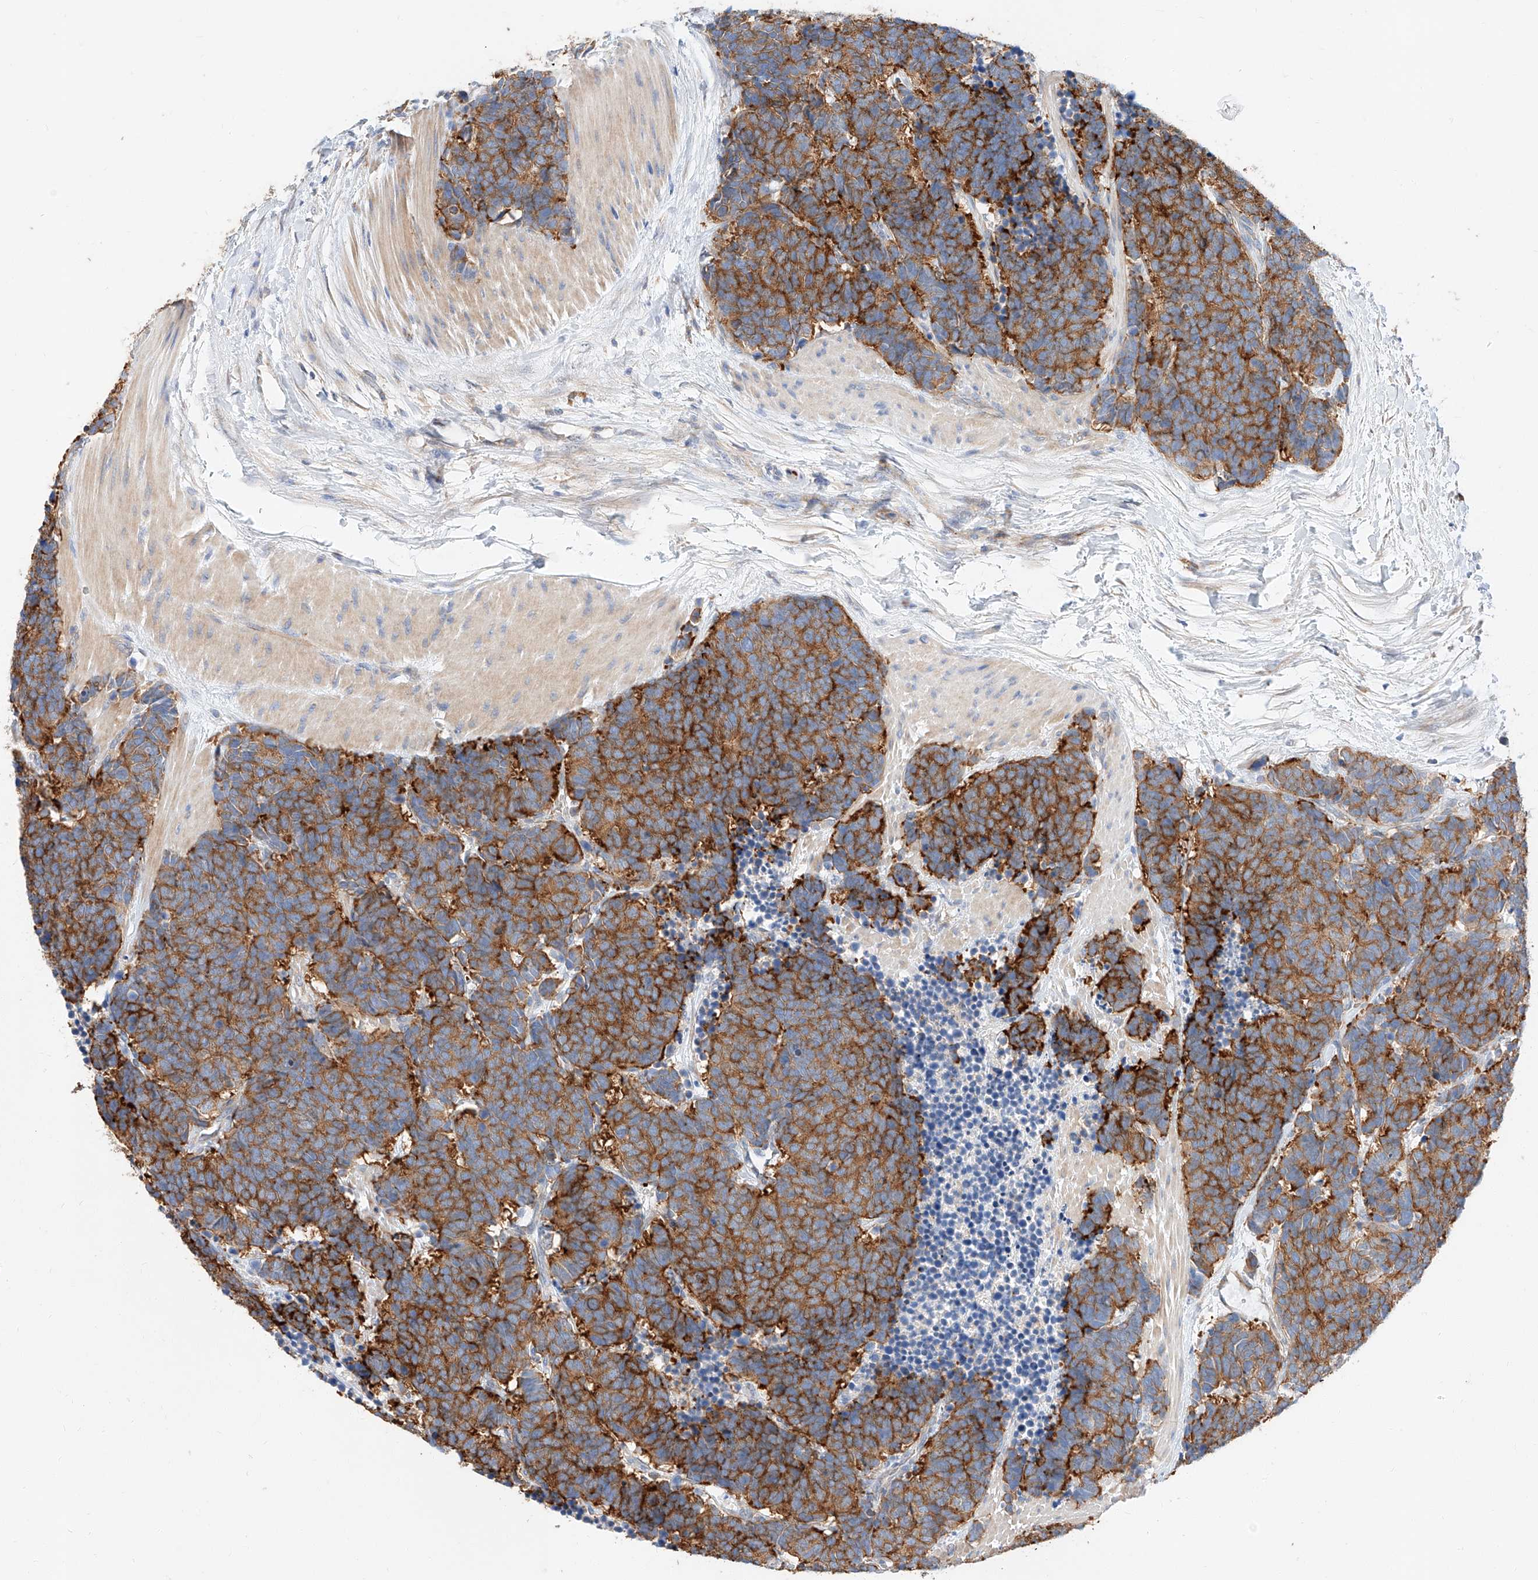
{"staining": {"intensity": "moderate", "quantity": ">75%", "location": "cytoplasmic/membranous"}, "tissue": "carcinoid", "cell_type": "Tumor cells", "image_type": "cancer", "snomed": [{"axis": "morphology", "description": "Carcinoma, NOS"}, {"axis": "morphology", "description": "Carcinoid, malignant, NOS"}, {"axis": "topography", "description": "Urinary bladder"}], "caption": "Tumor cells demonstrate moderate cytoplasmic/membranous expression in approximately >75% of cells in carcinoid.", "gene": "GLMN", "patient": {"sex": "male", "age": 57}}